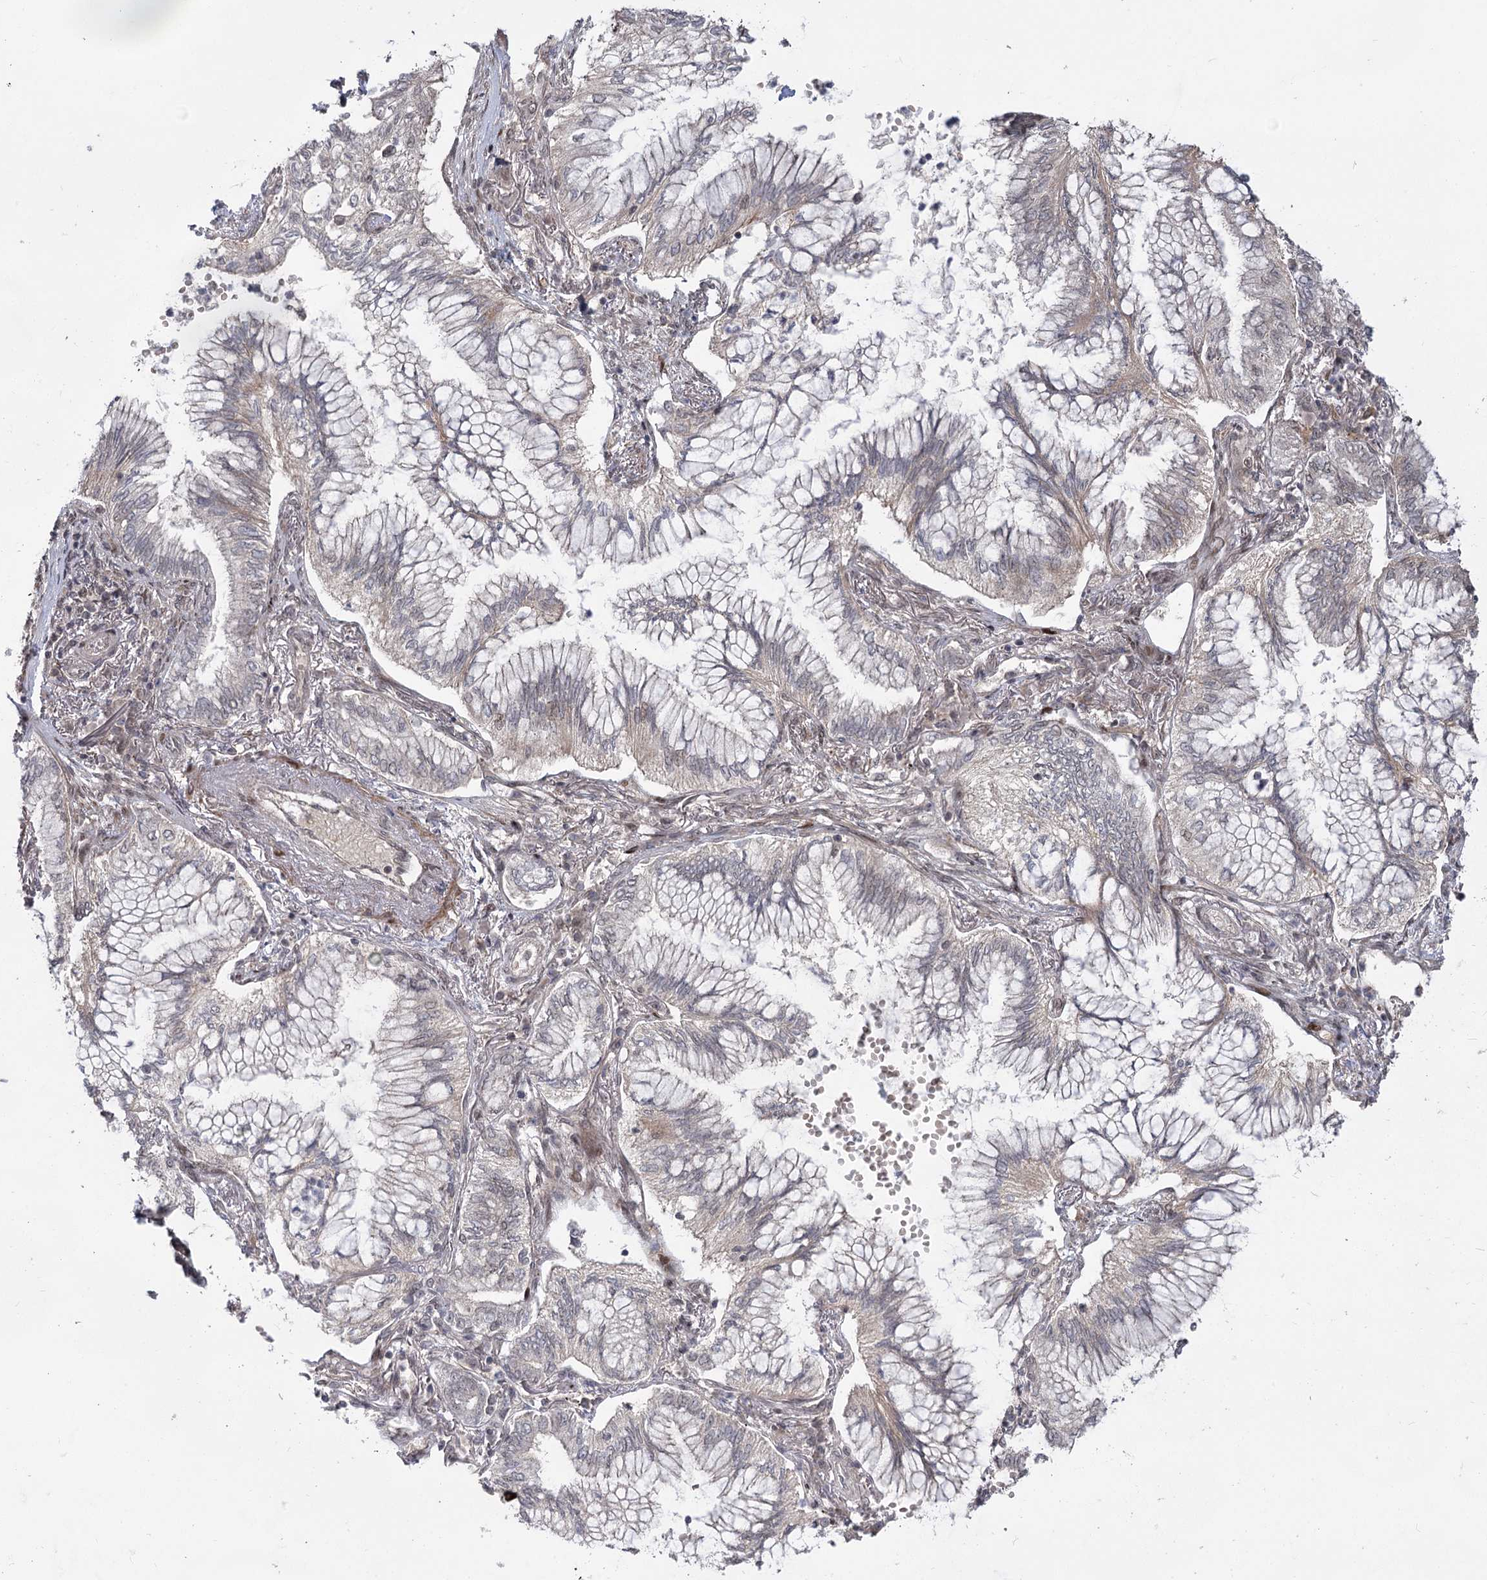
{"staining": {"intensity": "weak", "quantity": "<25%", "location": "cytoplasmic/membranous"}, "tissue": "lung cancer", "cell_type": "Tumor cells", "image_type": "cancer", "snomed": [{"axis": "morphology", "description": "Adenocarcinoma, NOS"}, {"axis": "topography", "description": "Lung"}], "caption": "There is no significant expression in tumor cells of adenocarcinoma (lung). (Brightfield microscopy of DAB immunohistochemistry (IHC) at high magnification).", "gene": "HELQ", "patient": {"sex": "female", "age": 70}}